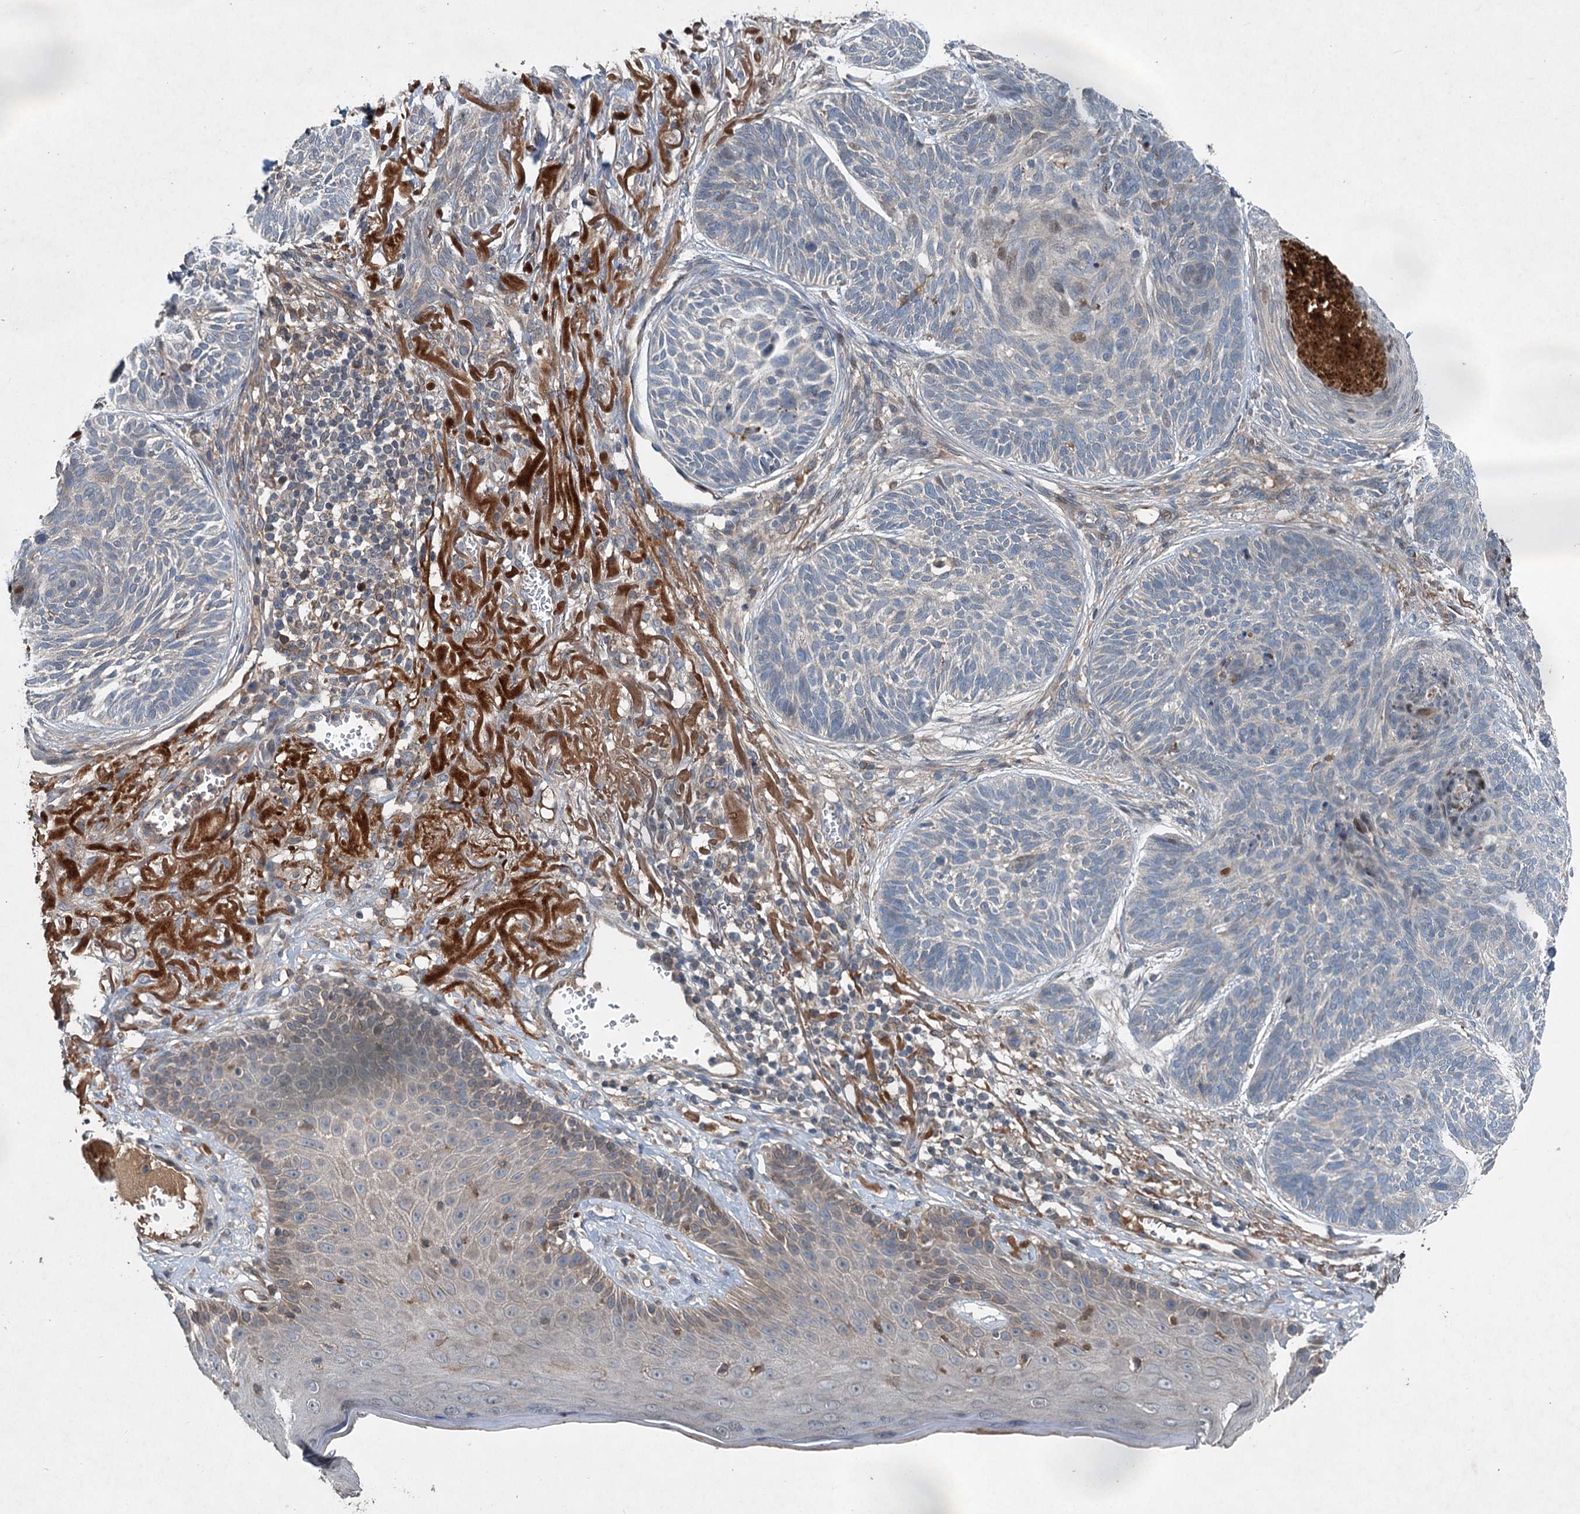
{"staining": {"intensity": "moderate", "quantity": "<25%", "location": "nuclear"}, "tissue": "skin cancer", "cell_type": "Tumor cells", "image_type": "cancer", "snomed": [{"axis": "morphology", "description": "Normal tissue, NOS"}, {"axis": "morphology", "description": "Basal cell carcinoma"}, {"axis": "topography", "description": "Skin"}], "caption": "Approximately <25% of tumor cells in human skin cancer (basal cell carcinoma) display moderate nuclear protein expression as visualized by brown immunohistochemical staining.", "gene": "TAPBPL", "patient": {"sex": "male", "age": 66}}